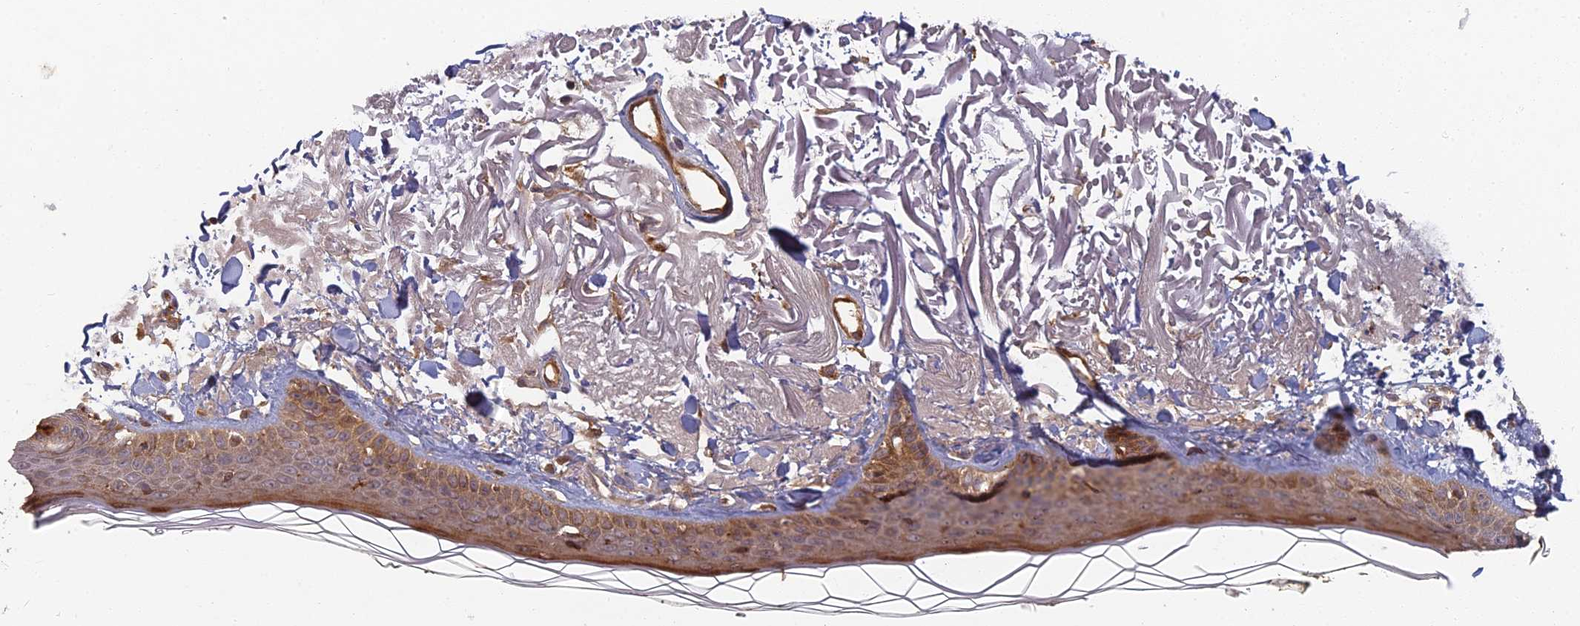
{"staining": {"intensity": "negative", "quantity": "none", "location": "none"}, "tissue": "skin", "cell_type": "Fibroblasts", "image_type": "normal", "snomed": [{"axis": "morphology", "description": "Normal tissue, NOS"}, {"axis": "topography", "description": "Skin"}, {"axis": "topography", "description": "Skeletal muscle"}], "caption": "Immunohistochemistry (IHC) micrograph of normal skin: human skin stained with DAB shows no significant protein expression in fibroblasts.", "gene": "INO80D", "patient": {"sex": "male", "age": 83}}